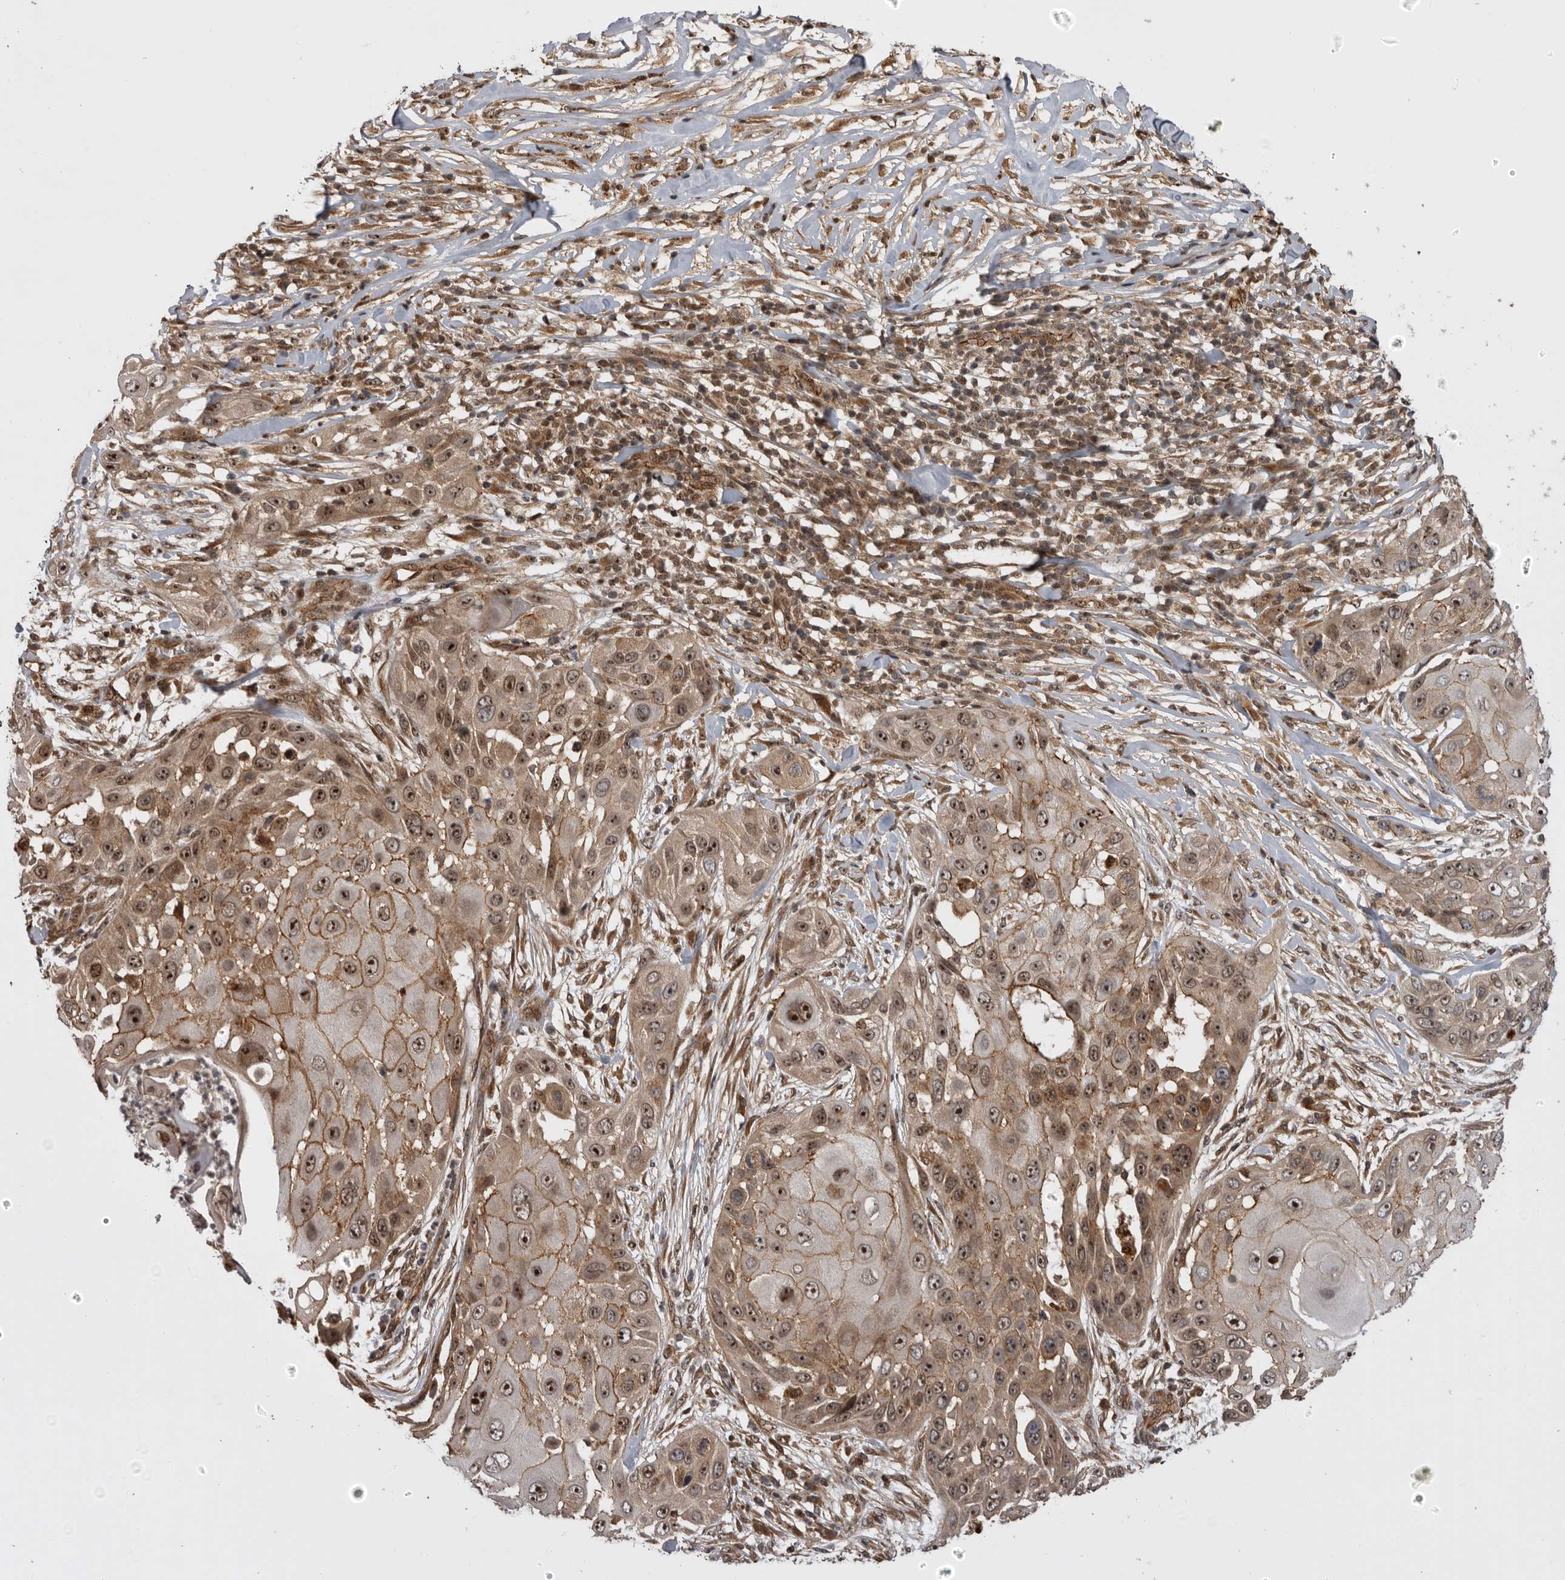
{"staining": {"intensity": "moderate", "quantity": ">75%", "location": "cytoplasmic/membranous,nuclear"}, "tissue": "skin cancer", "cell_type": "Tumor cells", "image_type": "cancer", "snomed": [{"axis": "morphology", "description": "Squamous cell carcinoma, NOS"}, {"axis": "topography", "description": "Skin"}], "caption": "Immunohistochemistry image of neoplastic tissue: skin cancer (squamous cell carcinoma) stained using immunohistochemistry (IHC) demonstrates medium levels of moderate protein expression localized specifically in the cytoplasmic/membranous and nuclear of tumor cells, appearing as a cytoplasmic/membranous and nuclear brown color.", "gene": "DHDDS", "patient": {"sex": "female", "age": 44}}